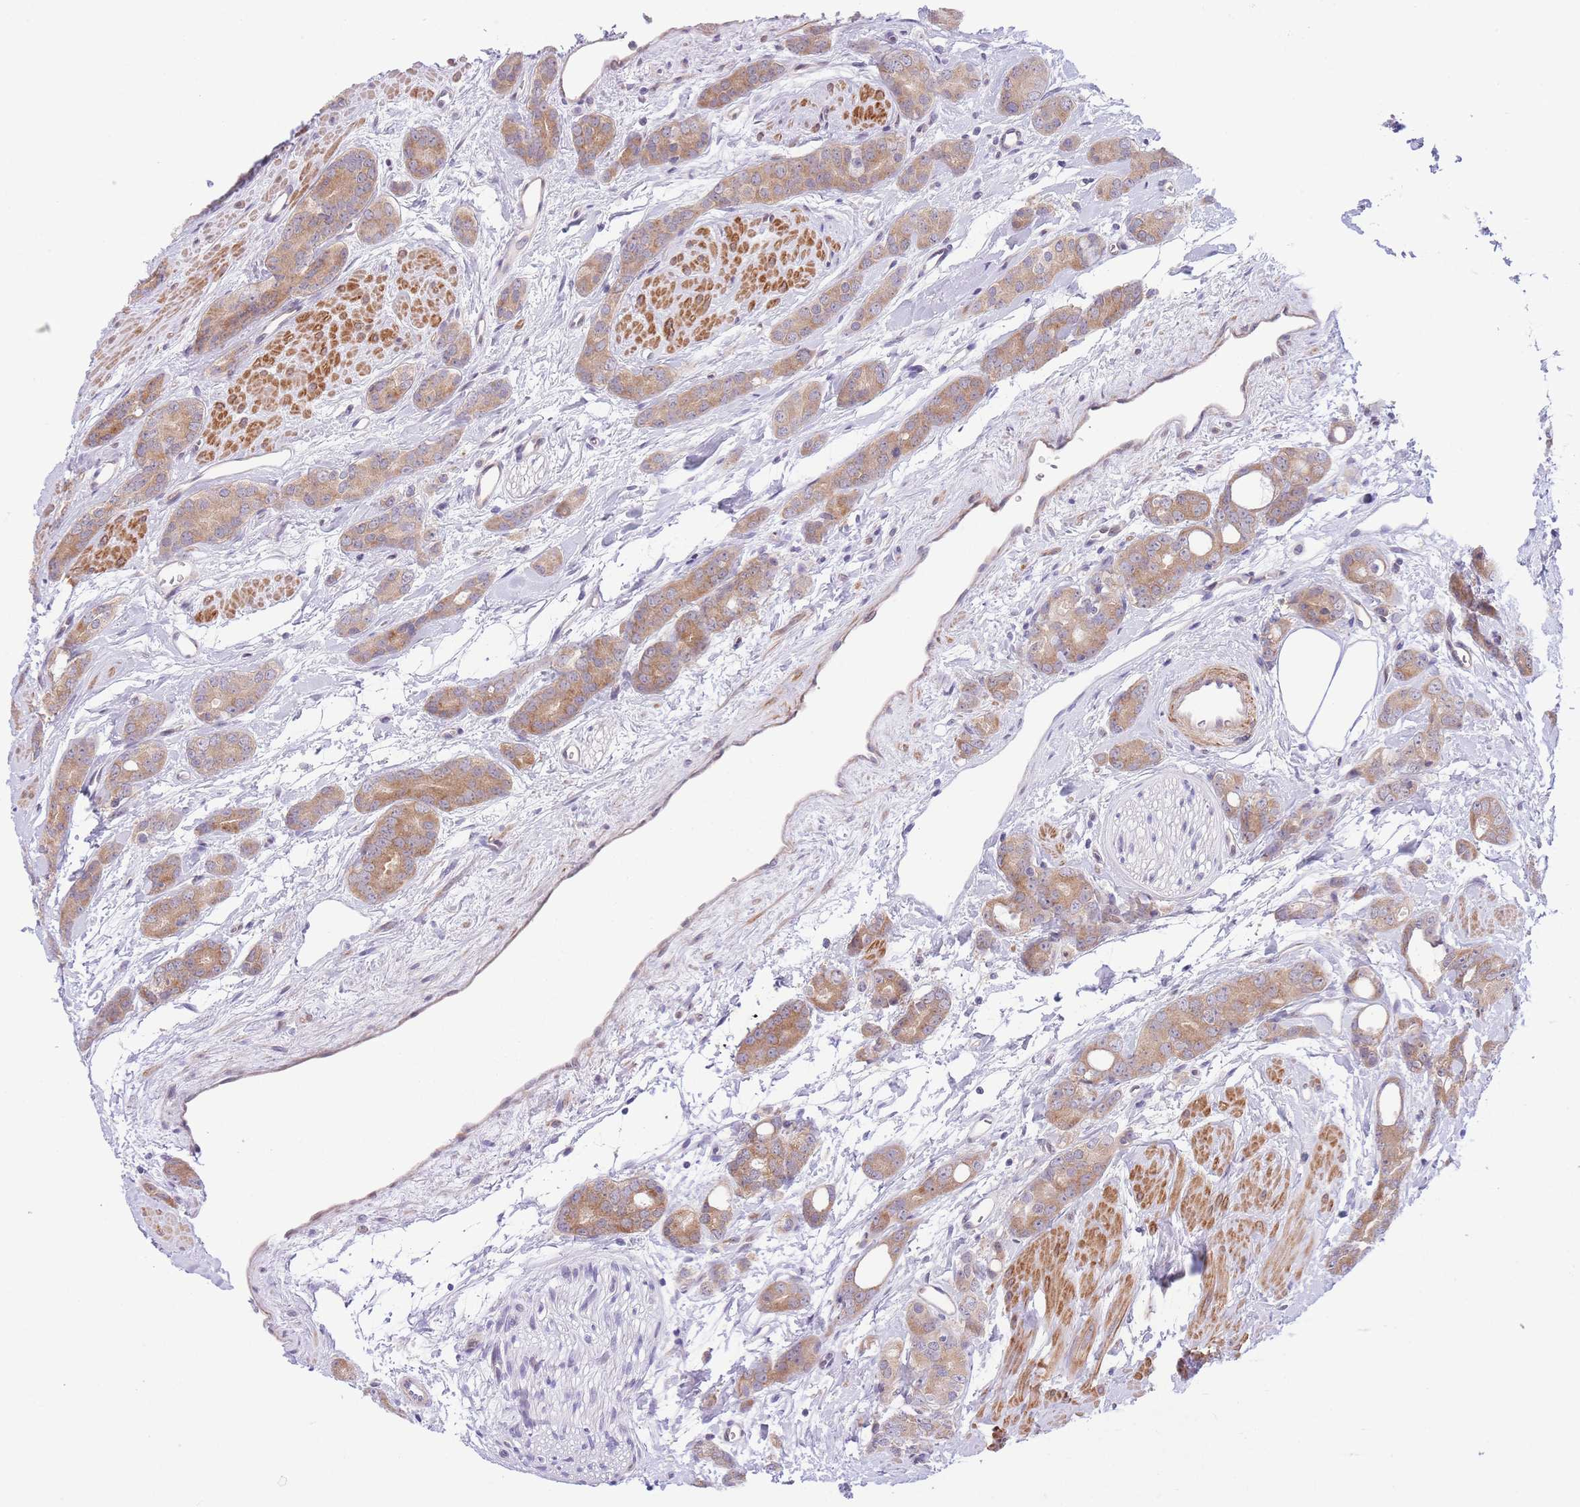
{"staining": {"intensity": "moderate", "quantity": ">75%", "location": "cytoplasmic/membranous"}, "tissue": "prostate cancer", "cell_type": "Tumor cells", "image_type": "cancer", "snomed": [{"axis": "morphology", "description": "Adenocarcinoma, High grade"}, {"axis": "topography", "description": "Prostate"}], "caption": "High-power microscopy captured an immunohistochemistry photomicrograph of prostate adenocarcinoma (high-grade), revealing moderate cytoplasmic/membranous positivity in about >75% of tumor cells. The staining was performed using DAB (3,3'-diaminobenzidine), with brown indicating positive protein expression. Nuclei are stained blue with hematoxylin.", "gene": "C9orf152", "patient": {"sex": "male", "age": 62}}